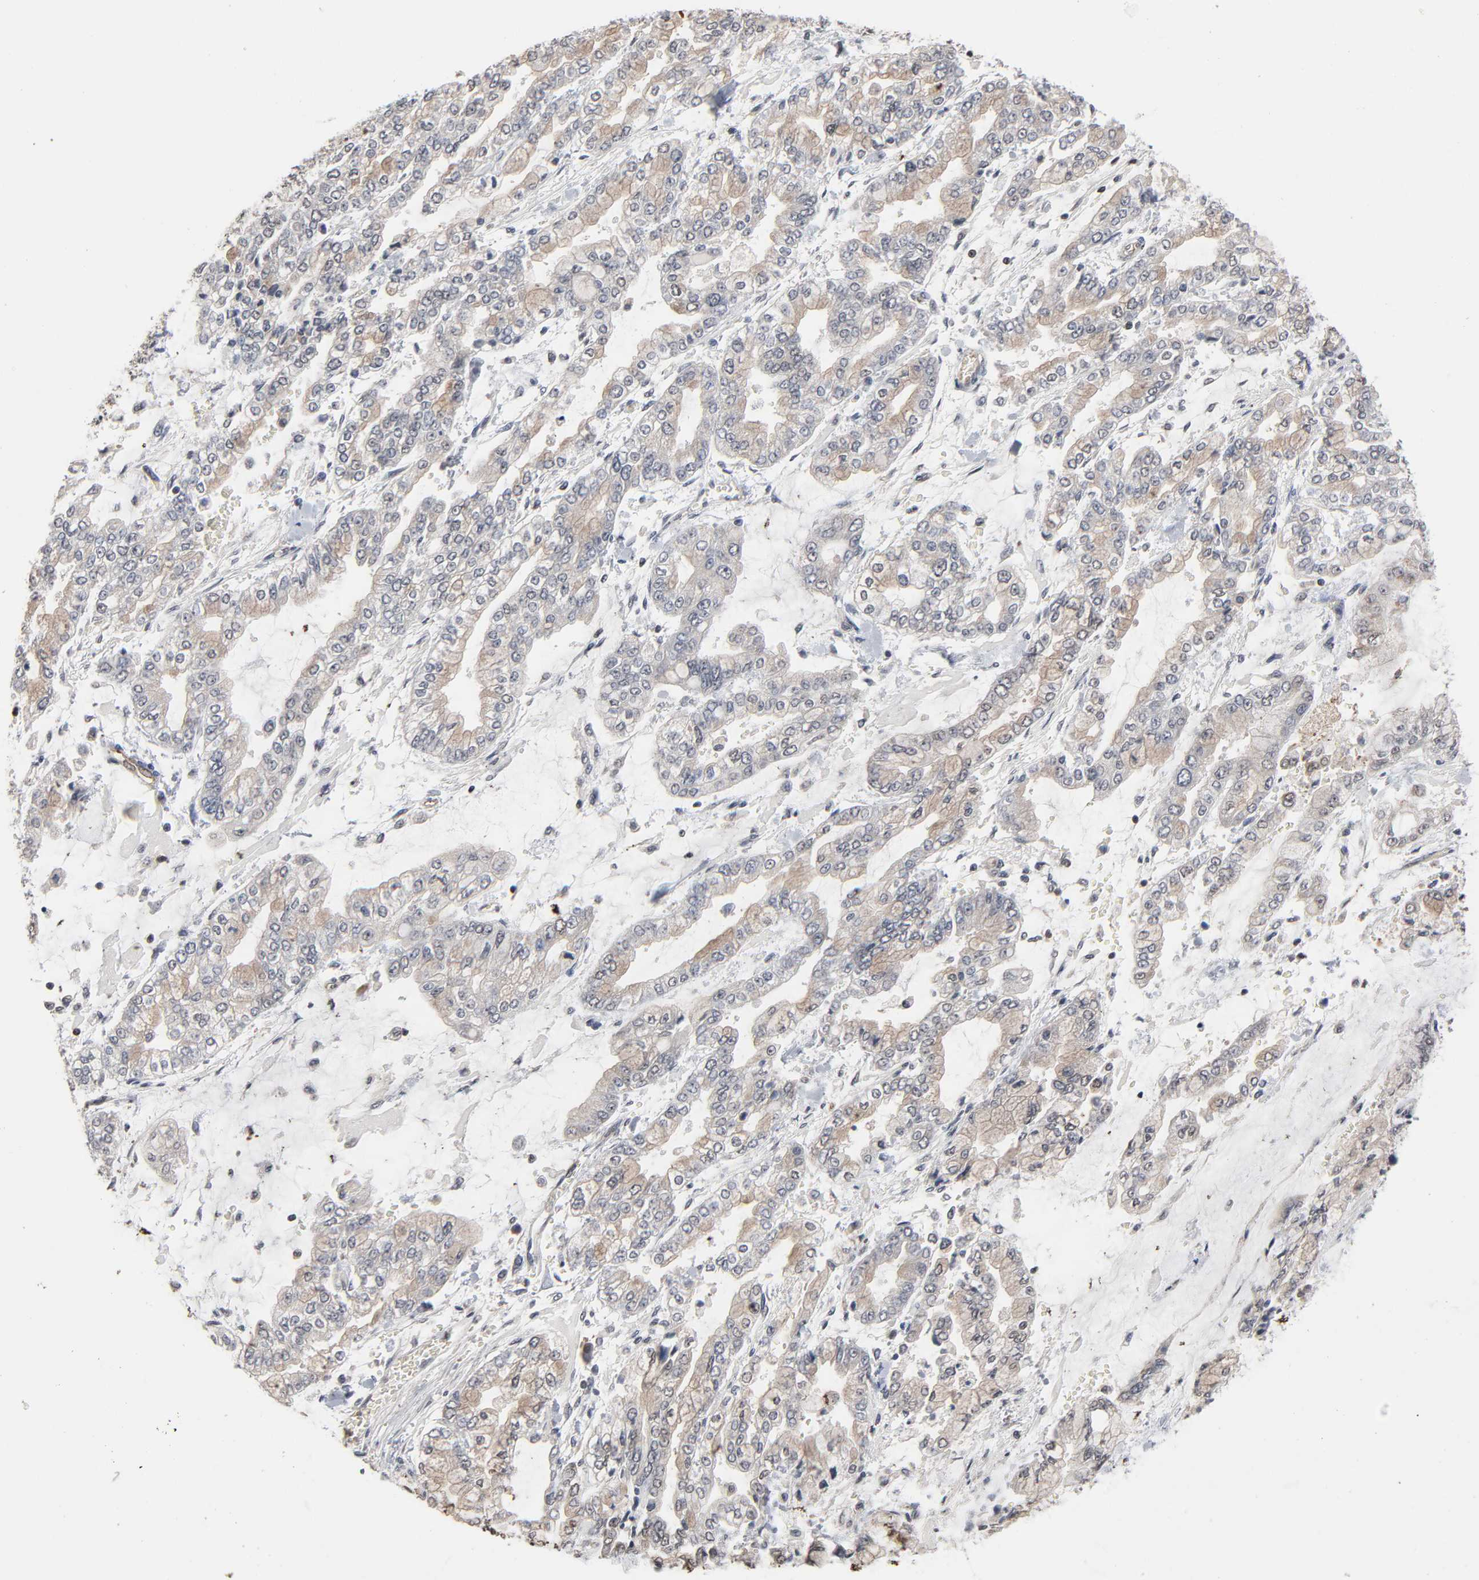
{"staining": {"intensity": "weak", "quantity": "25%-75%", "location": "cytoplasmic/membranous"}, "tissue": "stomach cancer", "cell_type": "Tumor cells", "image_type": "cancer", "snomed": [{"axis": "morphology", "description": "Normal tissue, NOS"}, {"axis": "morphology", "description": "Adenocarcinoma, NOS"}, {"axis": "topography", "description": "Stomach, upper"}, {"axis": "topography", "description": "Stomach"}], "caption": "High-magnification brightfield microscopy of stomach adenocarcinoma stained with DAB (brown) and counterstained with hematoxylin (blue). tumor cells exhibit weak cytoplasmic/membranous positivity is appreciated in about25%-75% of cells.", "gene": "ZNF419", "patient": {"sex": "male", "age": 76}}